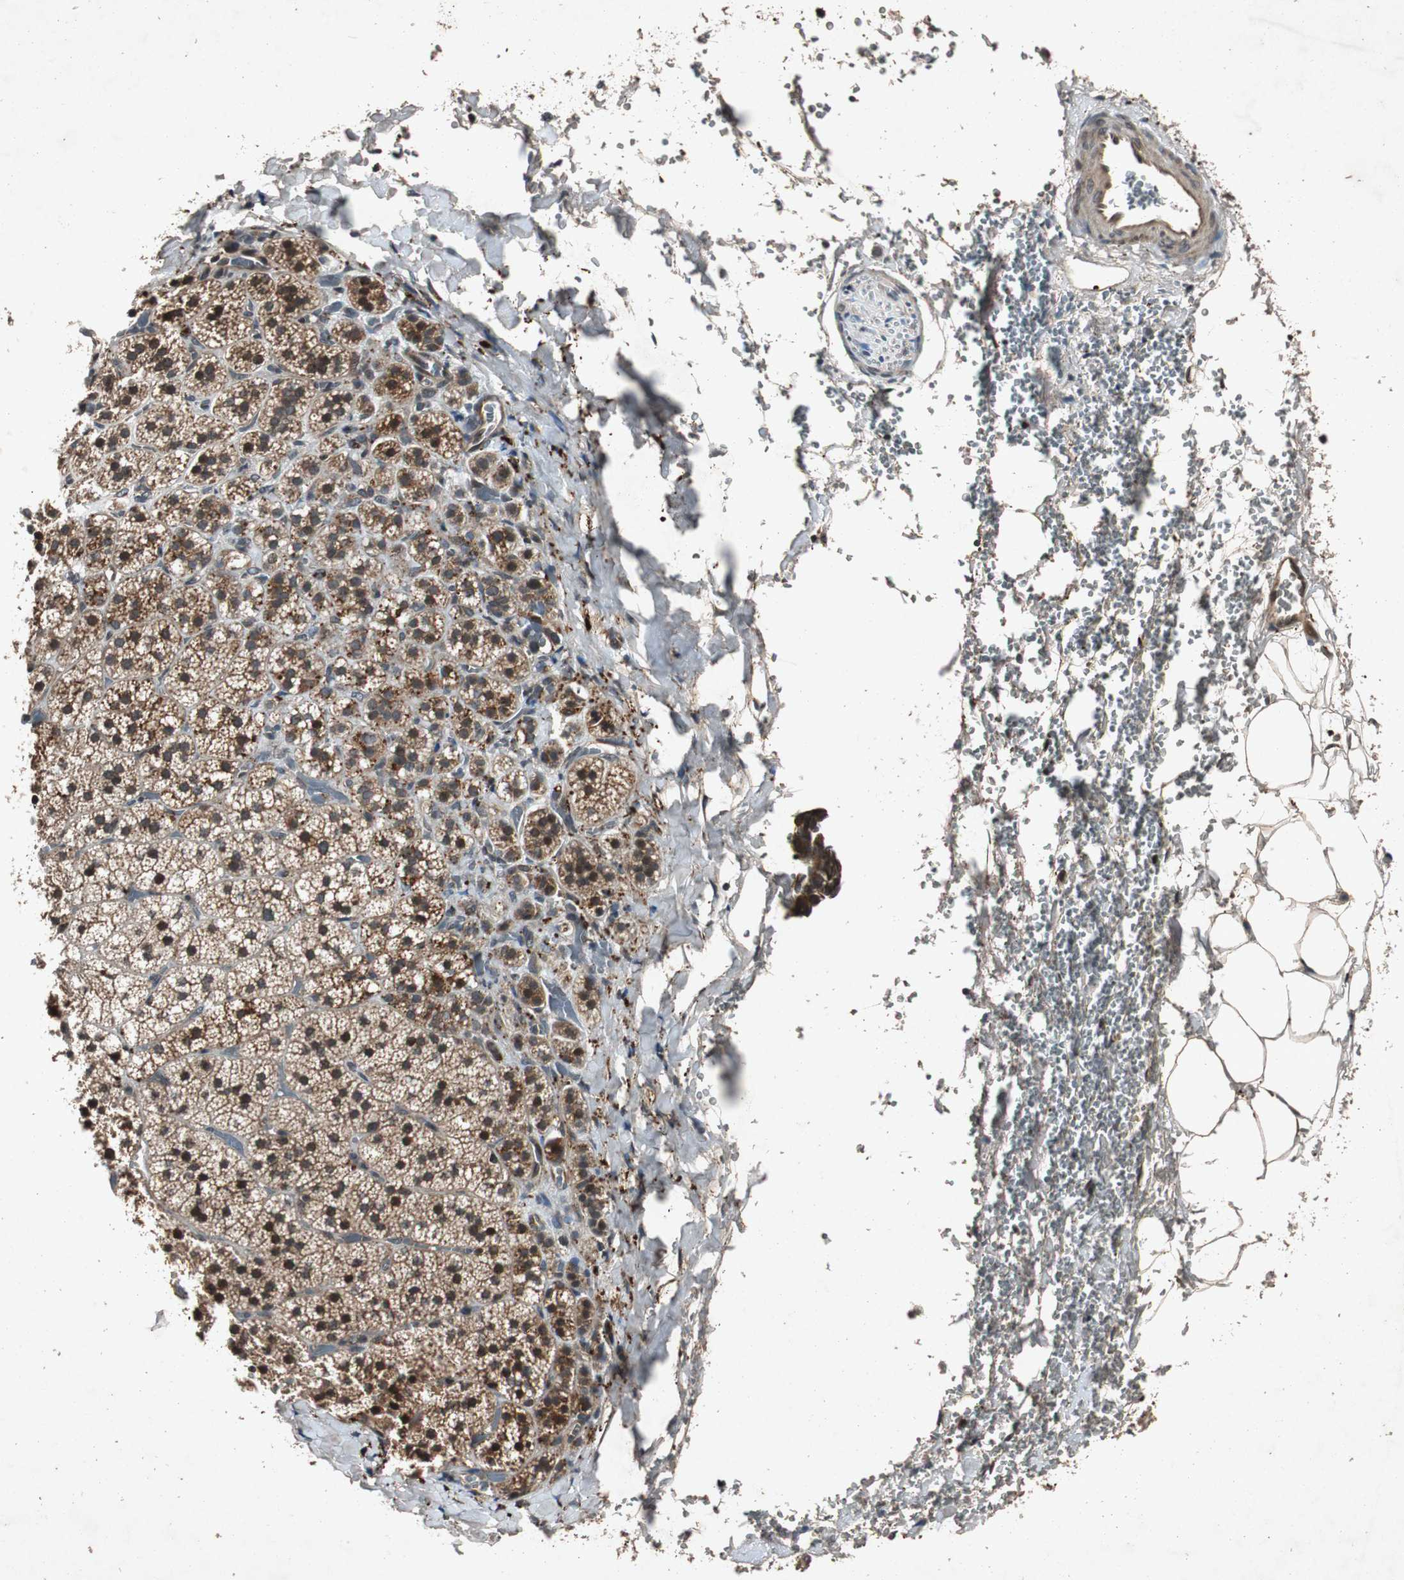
{"staining": {"intensity": "strong", "quantity": ">75%", "location": "cytoplasmic/membranous,nuclear"}, "tissue": "adrenal gland", "cell_type": "Glandular cells", "image_type": "normal", "snomed": [{"axis": "morphology", "description": "Normal tissue, NOS"}, {"axis": "topography", "description": "Adrenal gland"}], "caption": "Immunohistochemical staining of unremarkable adrenal gland reveals >75% levels of strong cytoplasmic/membranous,nuclear protein positivity in approximately >75% of glandular cells.", "gene": "SLIT2", "patient": {"sex": "female", "age": 44}}